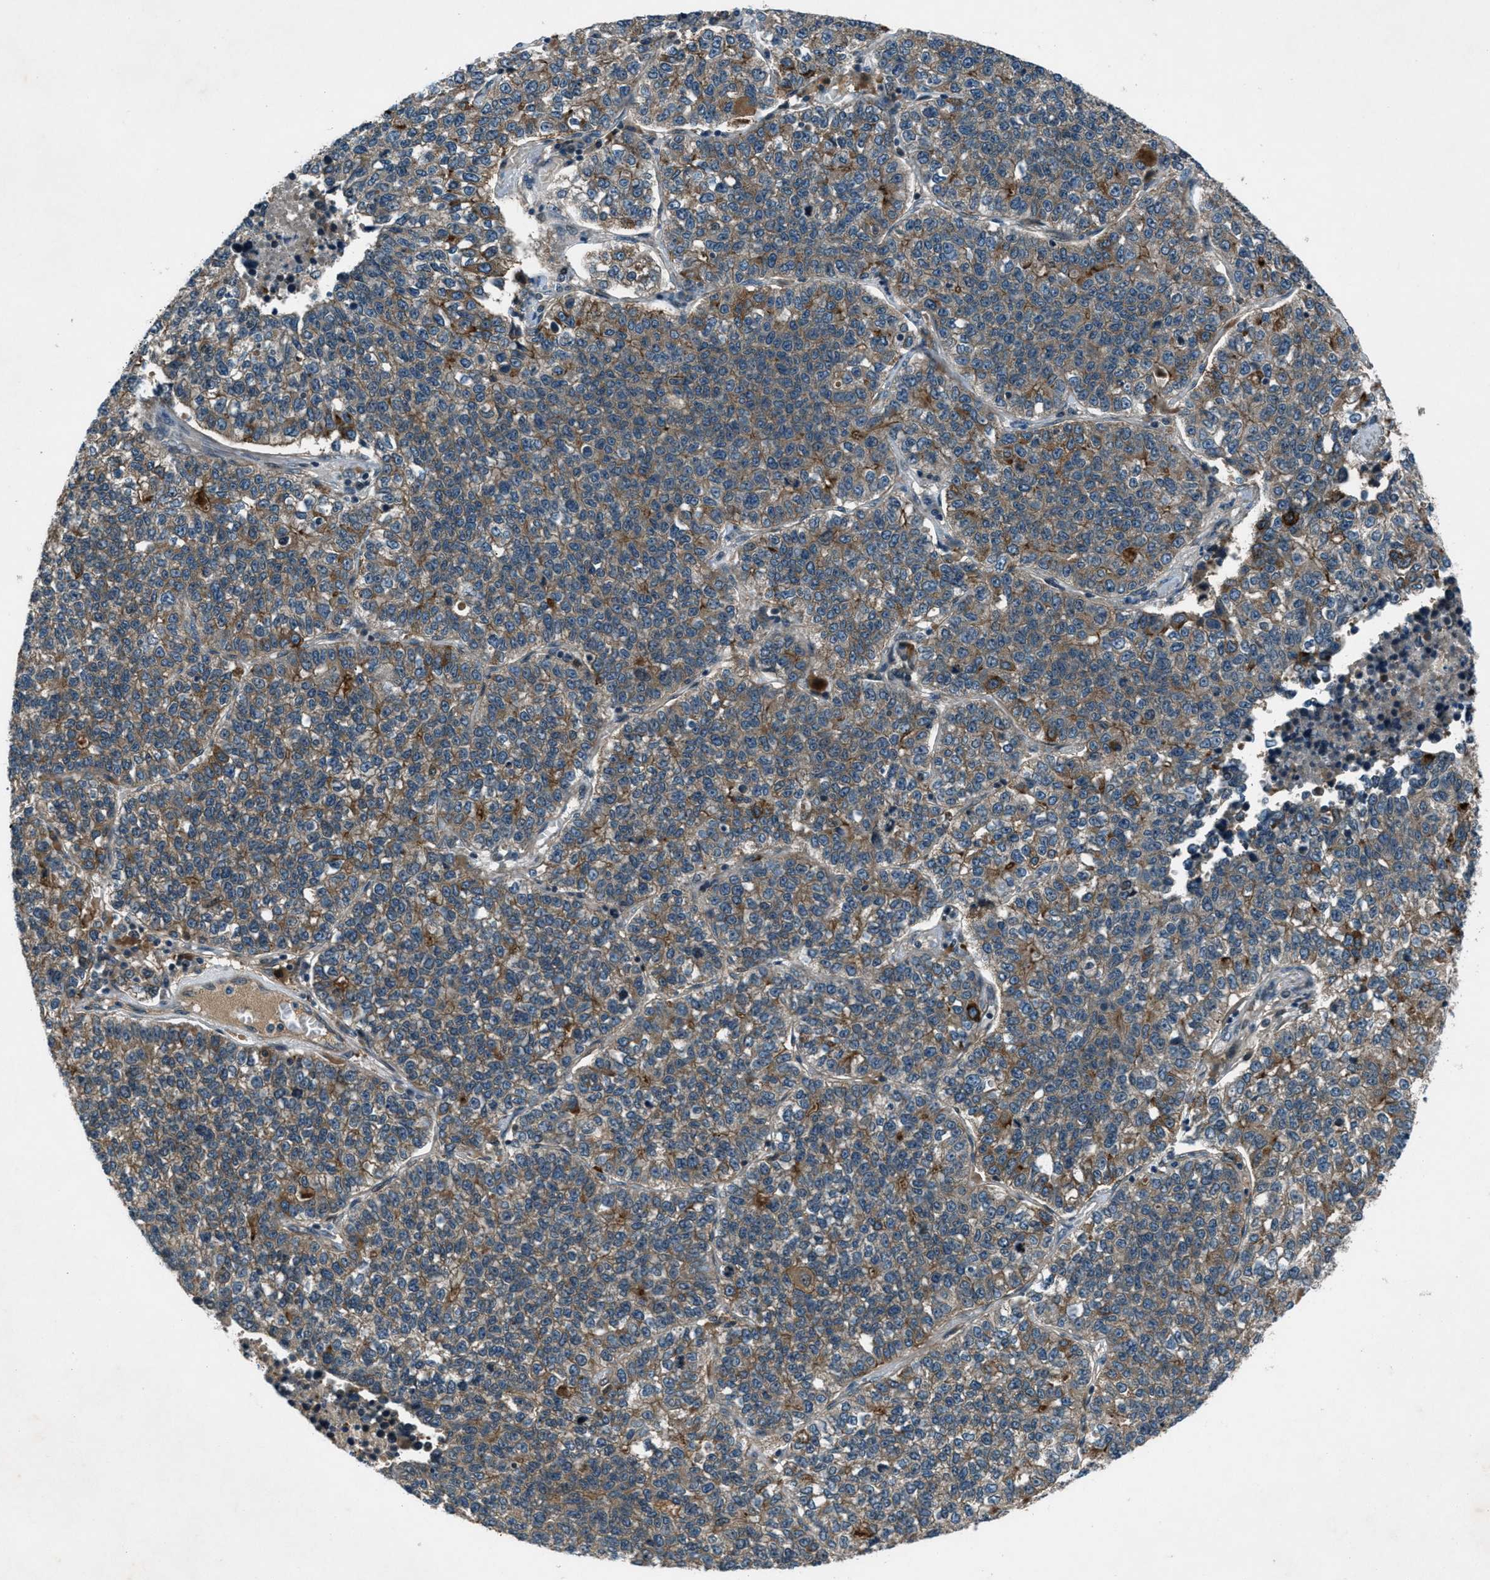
{"staining": {"intensity": "moderate", "quantity": ">75%", "location": "cytoplasmic/membranous"}, "tissue": "lung cancer", "cell_type": "Tumor cells", "image_type": "cancer", "snomed": [{"axis": "morphology", "description": "Adenocarcinoma, NOS"}, {"axis": "topography", "description": "Lung"}], "caption": "An image of lung cancer (adenocarcinoma) stained for a protein exhibits moderate cytoplasmic/membranous brown staining in tumor cells. Immunohistochemistry (ihc) stains the protein of interest in brown and the nuclei are stained blue.", "gene": "EPSTI1", "patient": {"sex": "male", "age": 49}}